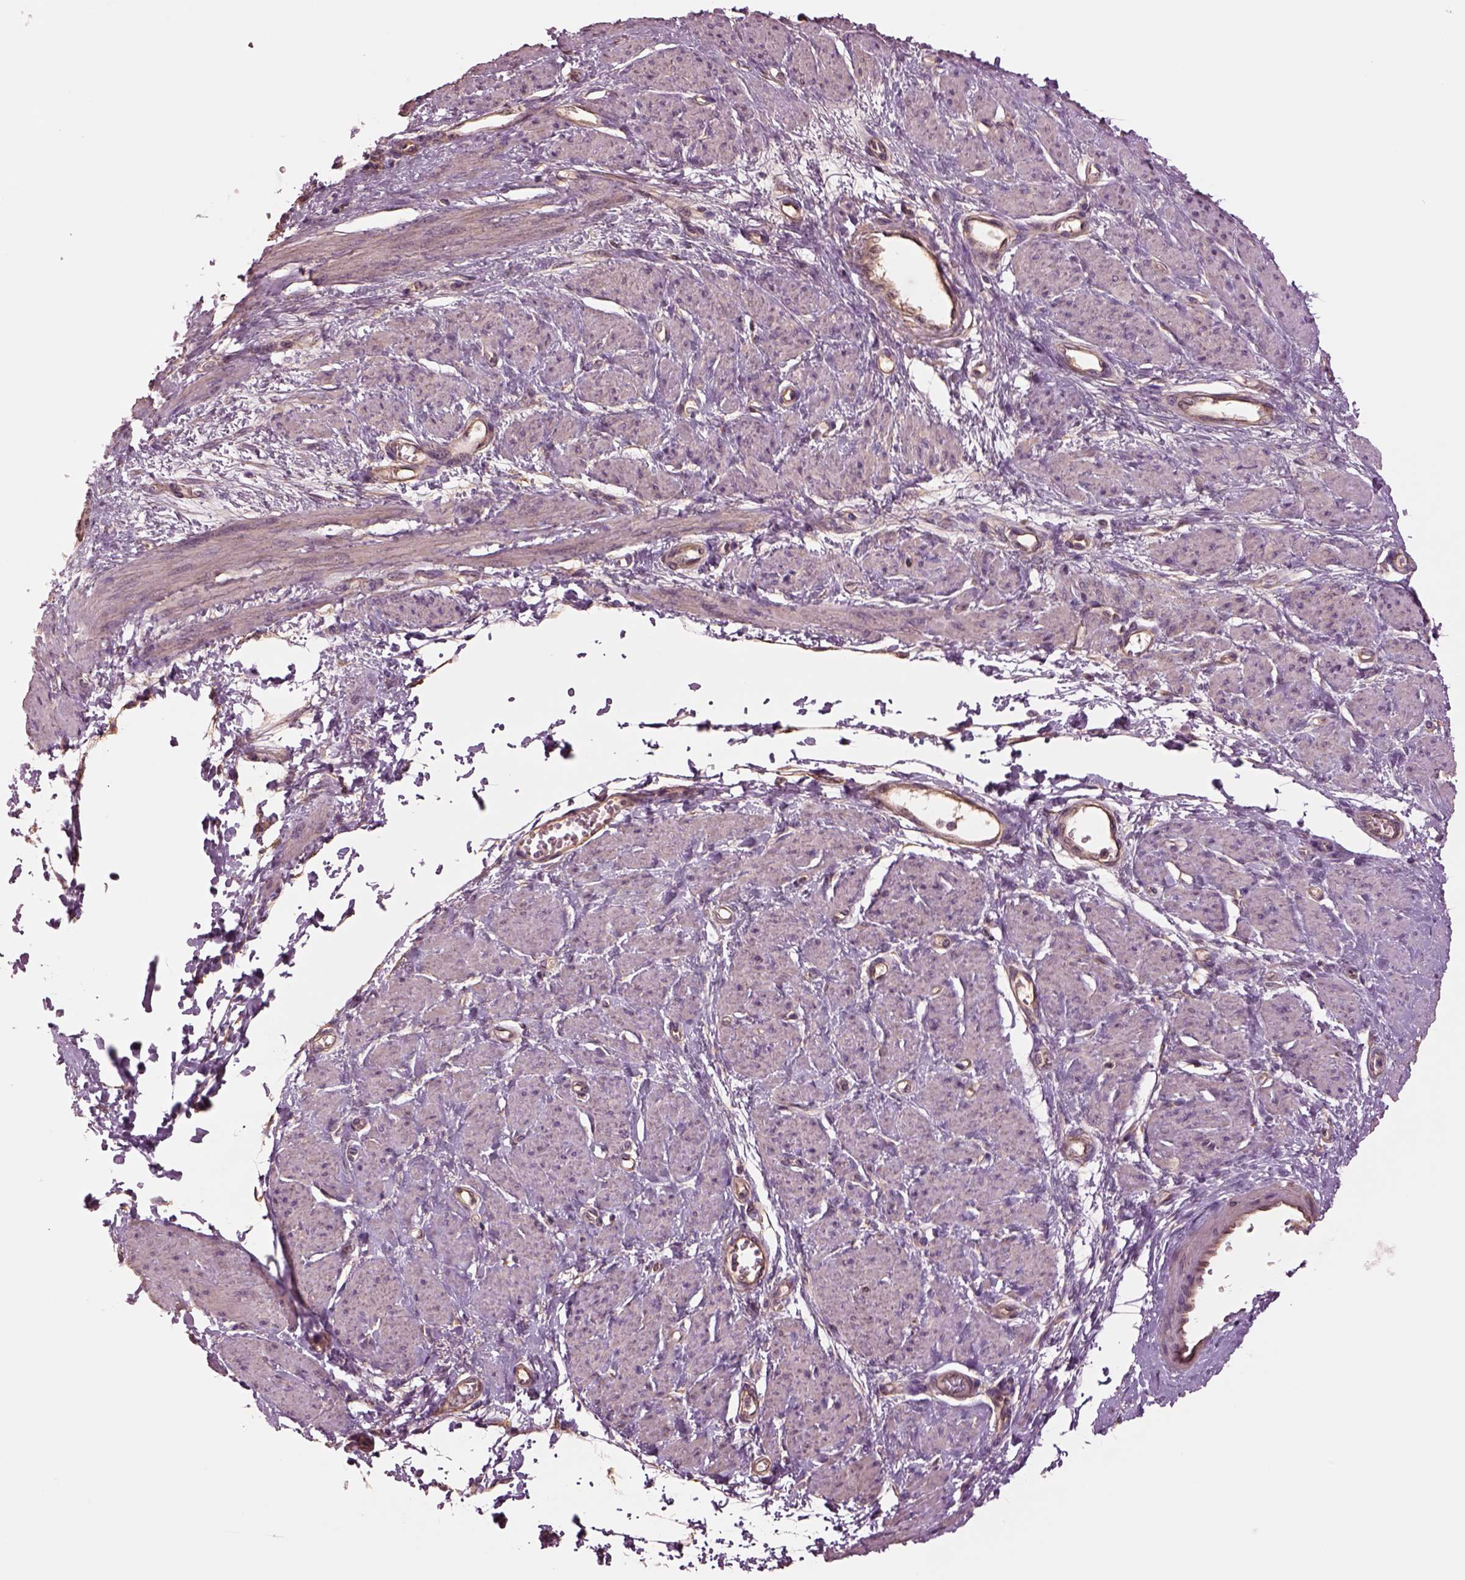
{"staining": {"intensity": "negative", "quantity": "none", "location": "none"}, "tissue": "smooth muscle", "cell_type": "Smooth muscle cells", "image_type": "normal", "snomed": [{"axis": "morphology", "description": "Normal tissue, NOS"}, {"axis": "topography", "description": "Smooth muscle"}, {"axis": "topography", "description": "Uterus"}], "caption": "Human smooth muscle stained for a protein using IHC shows no staining in smooth muscle cells.", "gene": "HTR1B", "patient": {"sex": "female", "age": 39}}